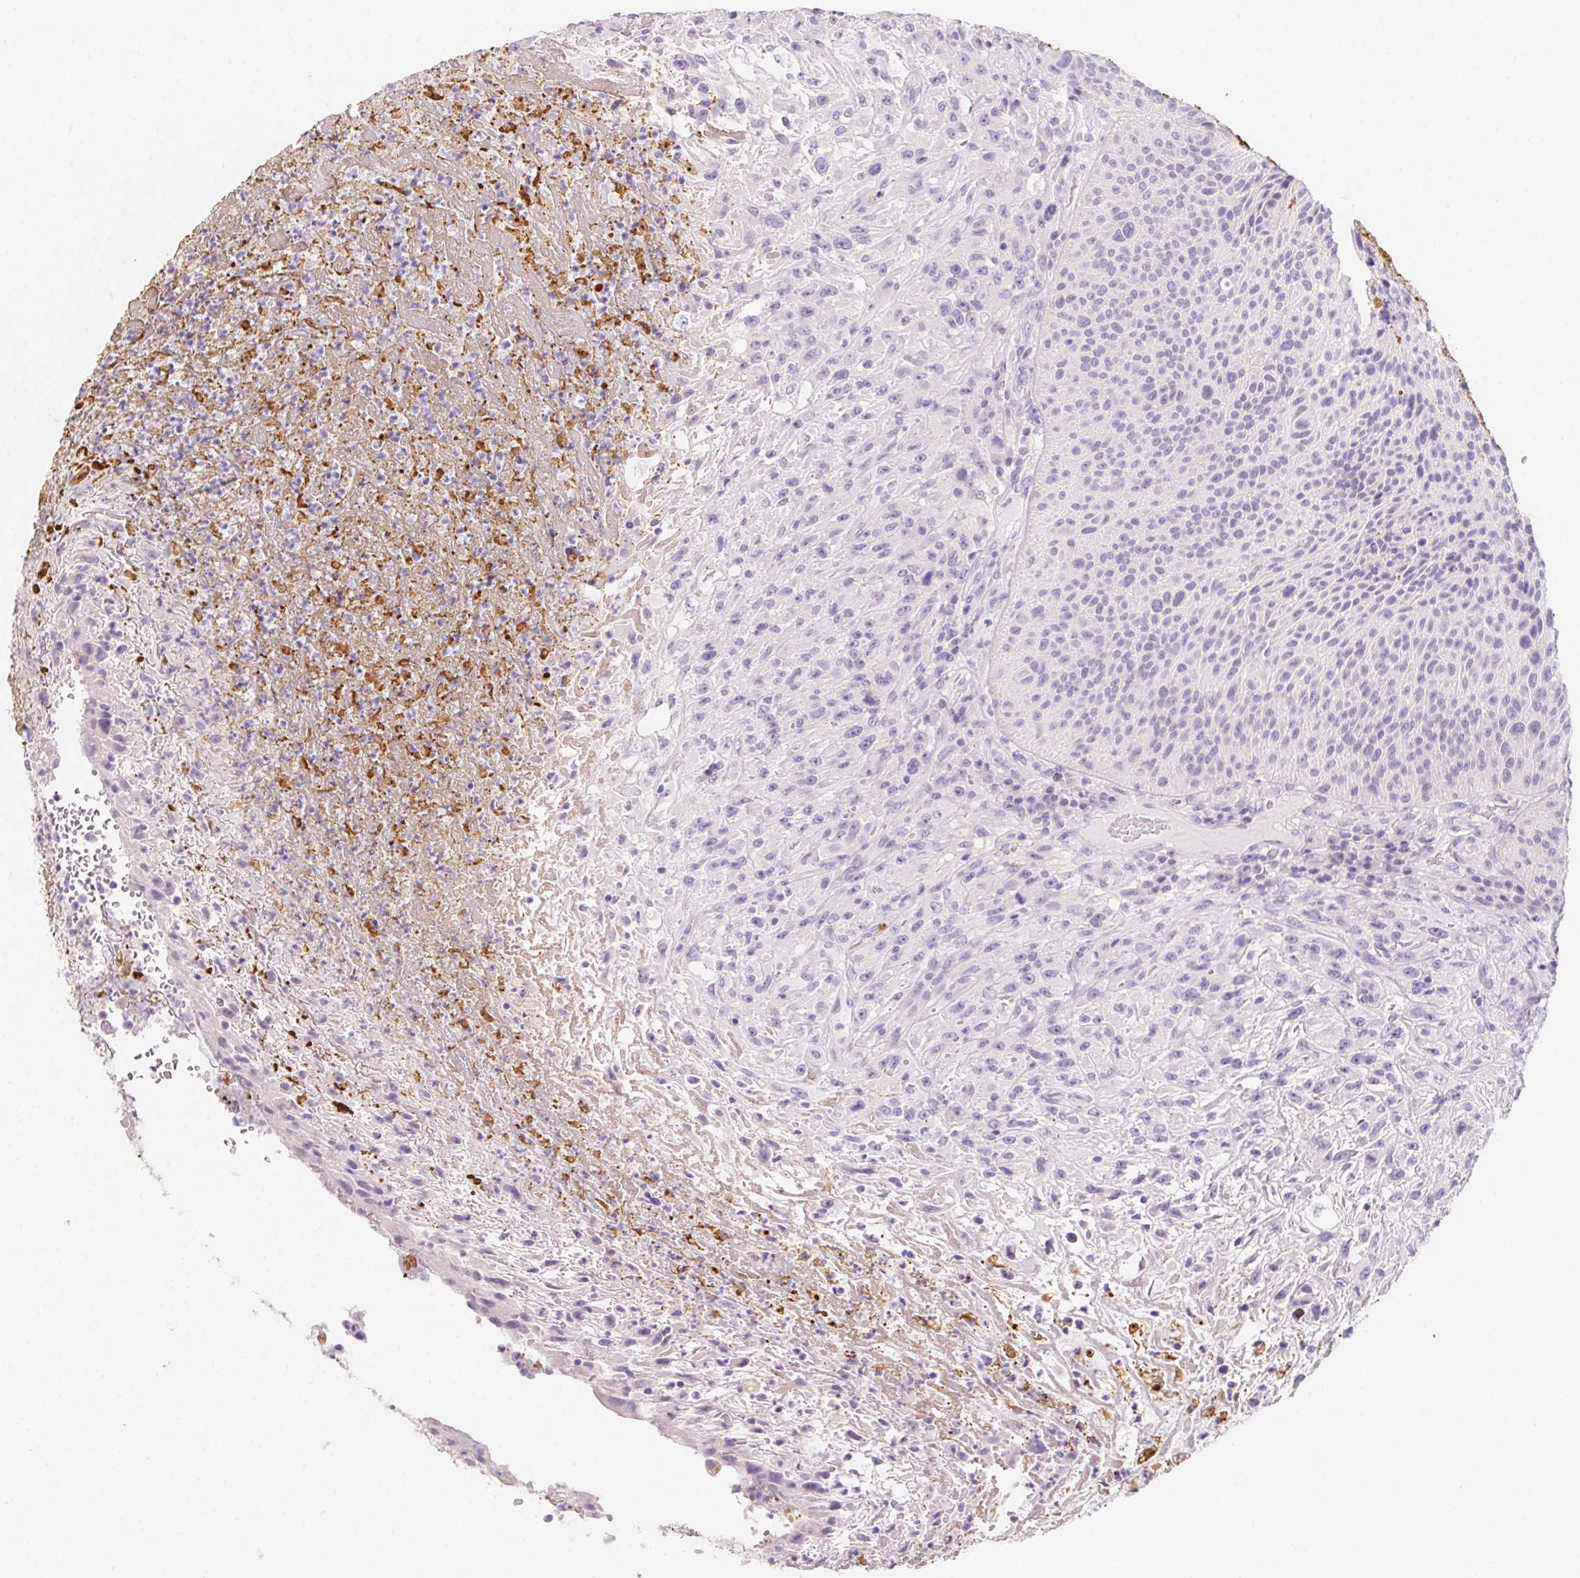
{"staining": {"intensity": "negative", "quantity": "none", "location": "none"}, "tissue": "urothelial cancer", "cell_type": "Tumor cells", "image_type": "cancer", "snomed": [{"axis": "morphology", "description": "Urothelial carcinoma, High grade"}, {"axis": "topography", "description": "Urinary bladder"}], "caption": "High power microscopy histopathology image of an immunohistochemistry photomicrograph of urothelial carcinoma (high-grade), revealing no significant staining in tumor cells. The staining is performed using DAB (3,3'-diaminobenzidine) brown chromogen with nuclei counter-stained in using hematoxylin.", "gene": "MYL4", "patient": {"sex": "male", "age": 66}}